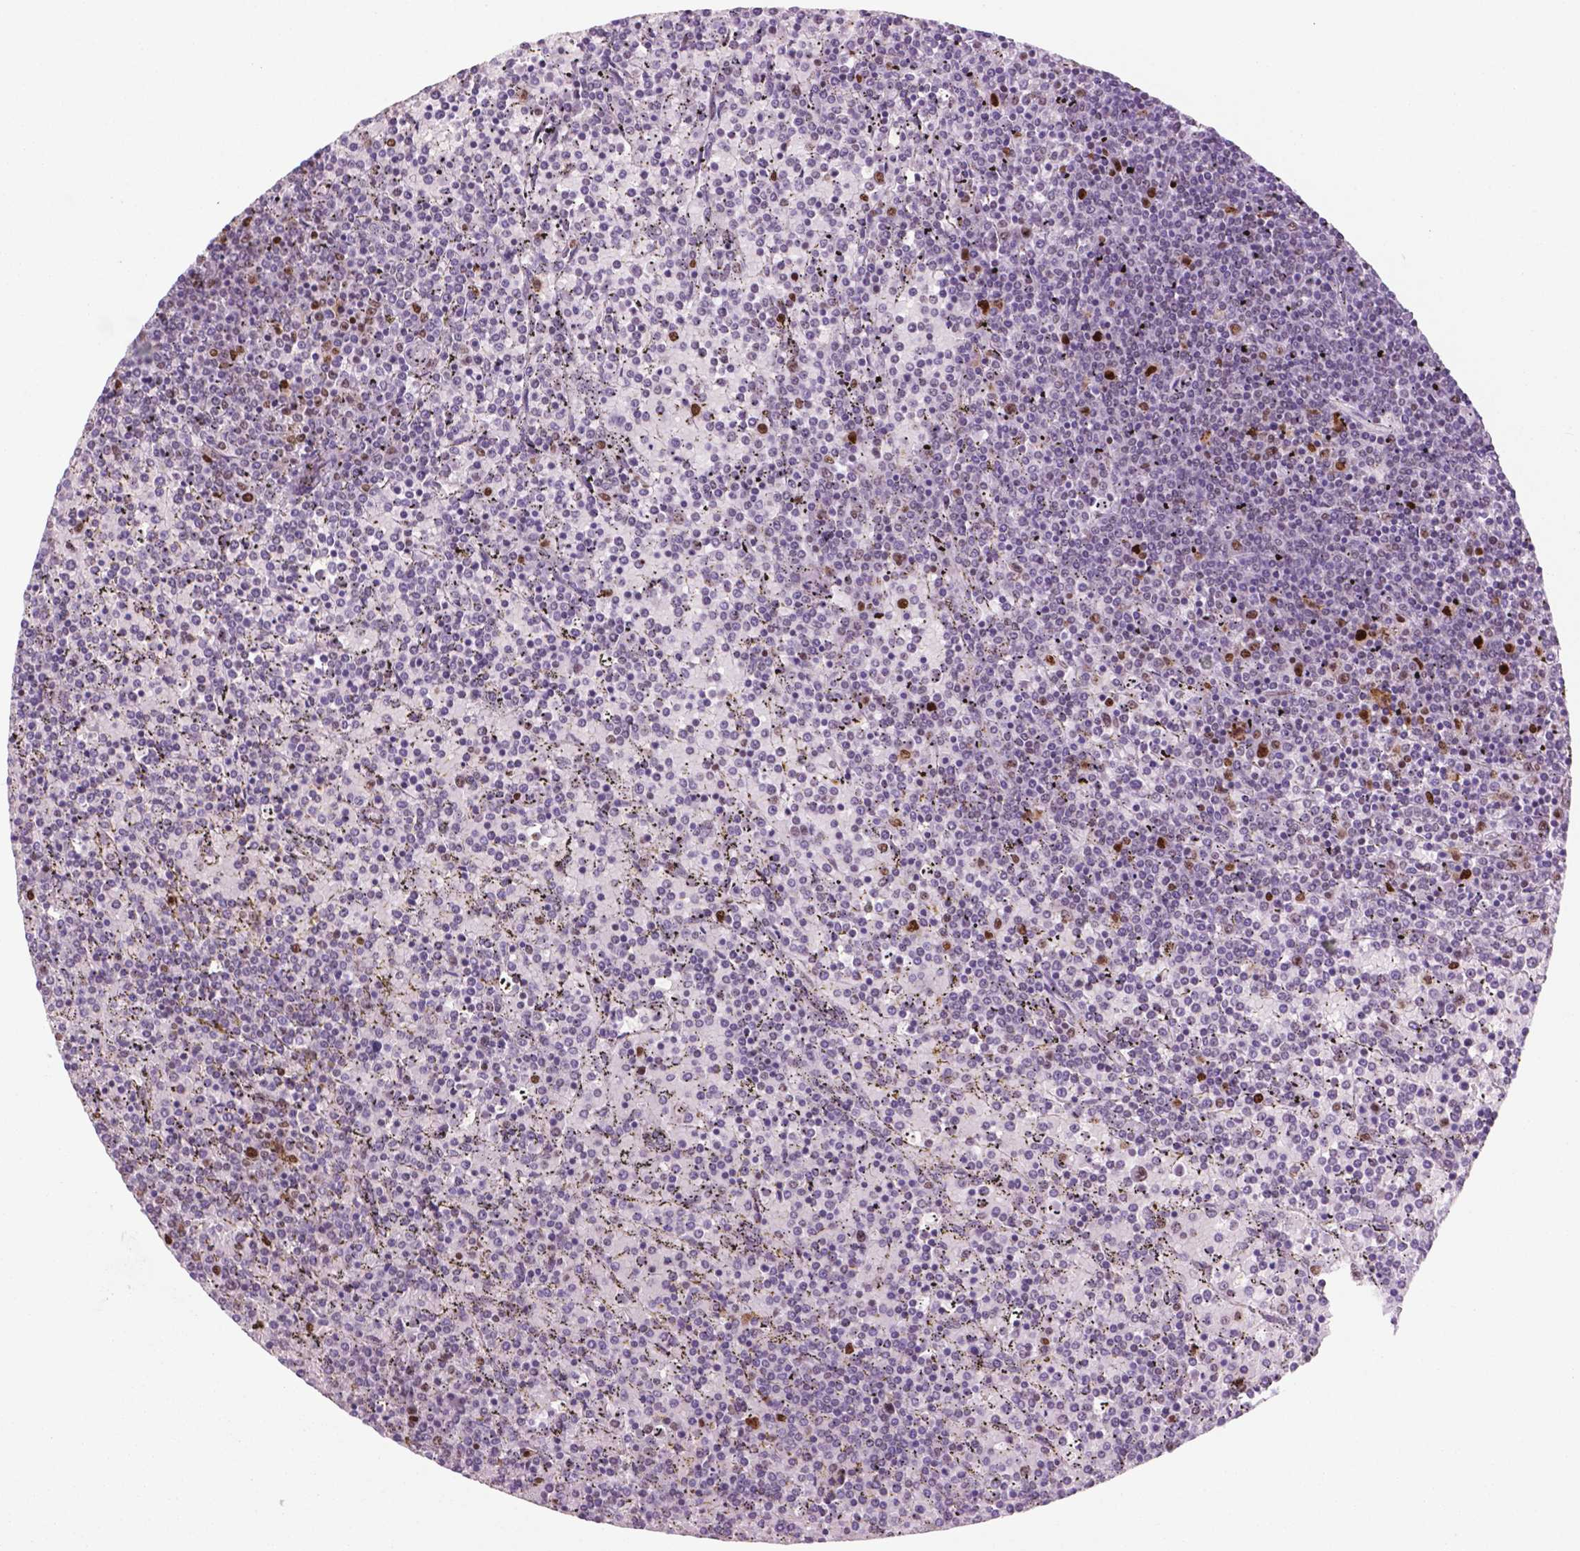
{"staining": {"intensity": "negative", "quantity": "none", "location": "none"}, "tissue": "lymphoma", "cell_type": "Tumor cells", "image_type": "cancer", "snomed": [{"axis": "morphology", "description": "Malignant lymphoma, non-Hodgkin's type, Low grade"}, {"axis": "topography", "description": "Spleen"}], "caption": "Image shows no protein positivity in tumor cells of lymphoma tissue.", "gene": "MSH6", "patient": {"sex": "female", "age": 77}}